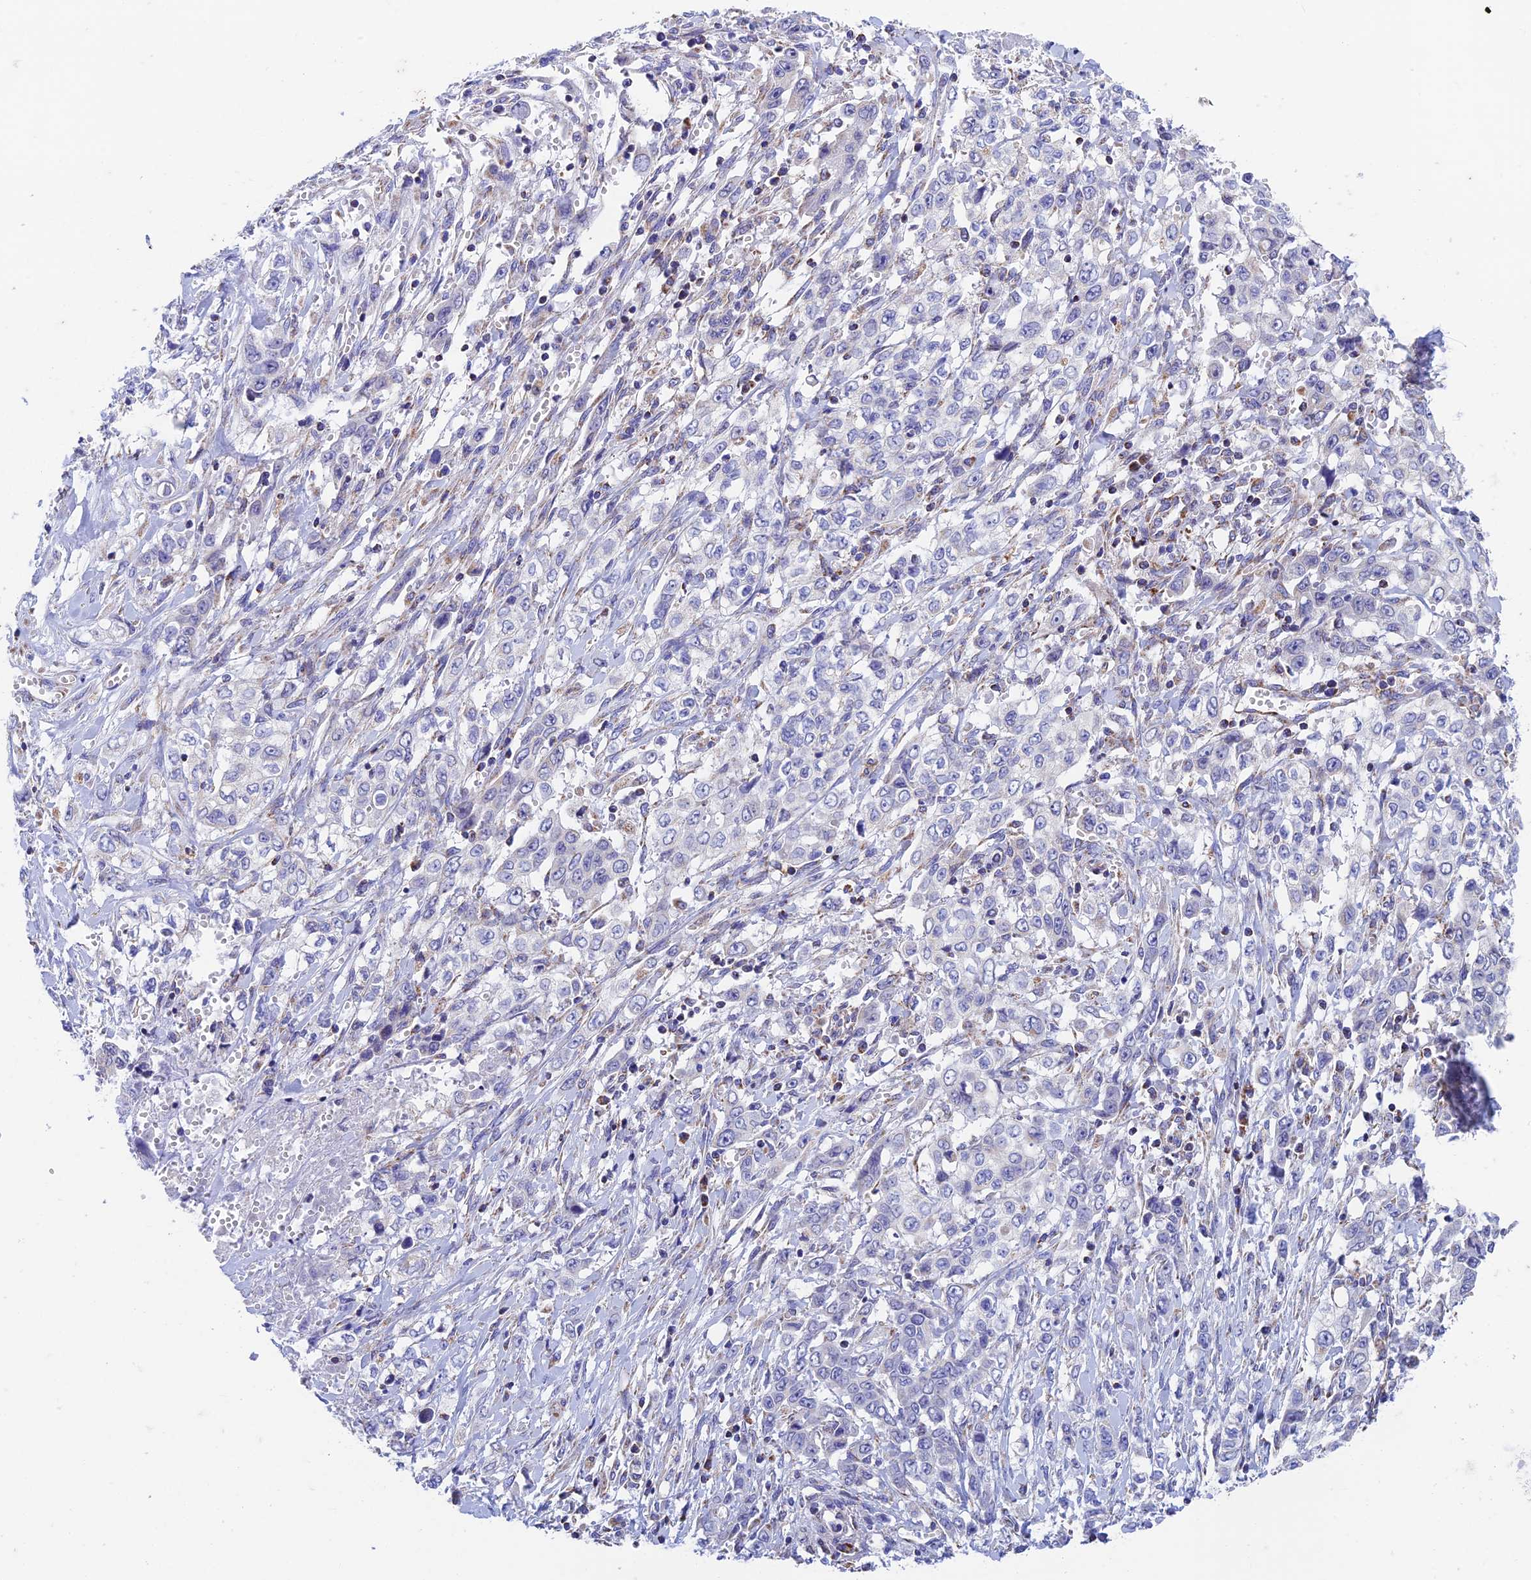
{"staining": {"intensity": "negative", "quantity": "none", "location": "none"}, "tissue": "stomach cancer", "cell_type": "Tumor cells", "image_type": "cancer", "snomed": [{"axis": "morphology", "description": "Adenocarcinoma, NOS"}, {"axis": "topography", "description": "Stomach, upper"}], "caption": "This is an immunohistochemistry (IHC) photomicrograph of human adenocarcinoma (stomach). There is no positivity in tumor cells.", "gene": "ZNF181", "patient": {"sex": "male", "age": 62}}